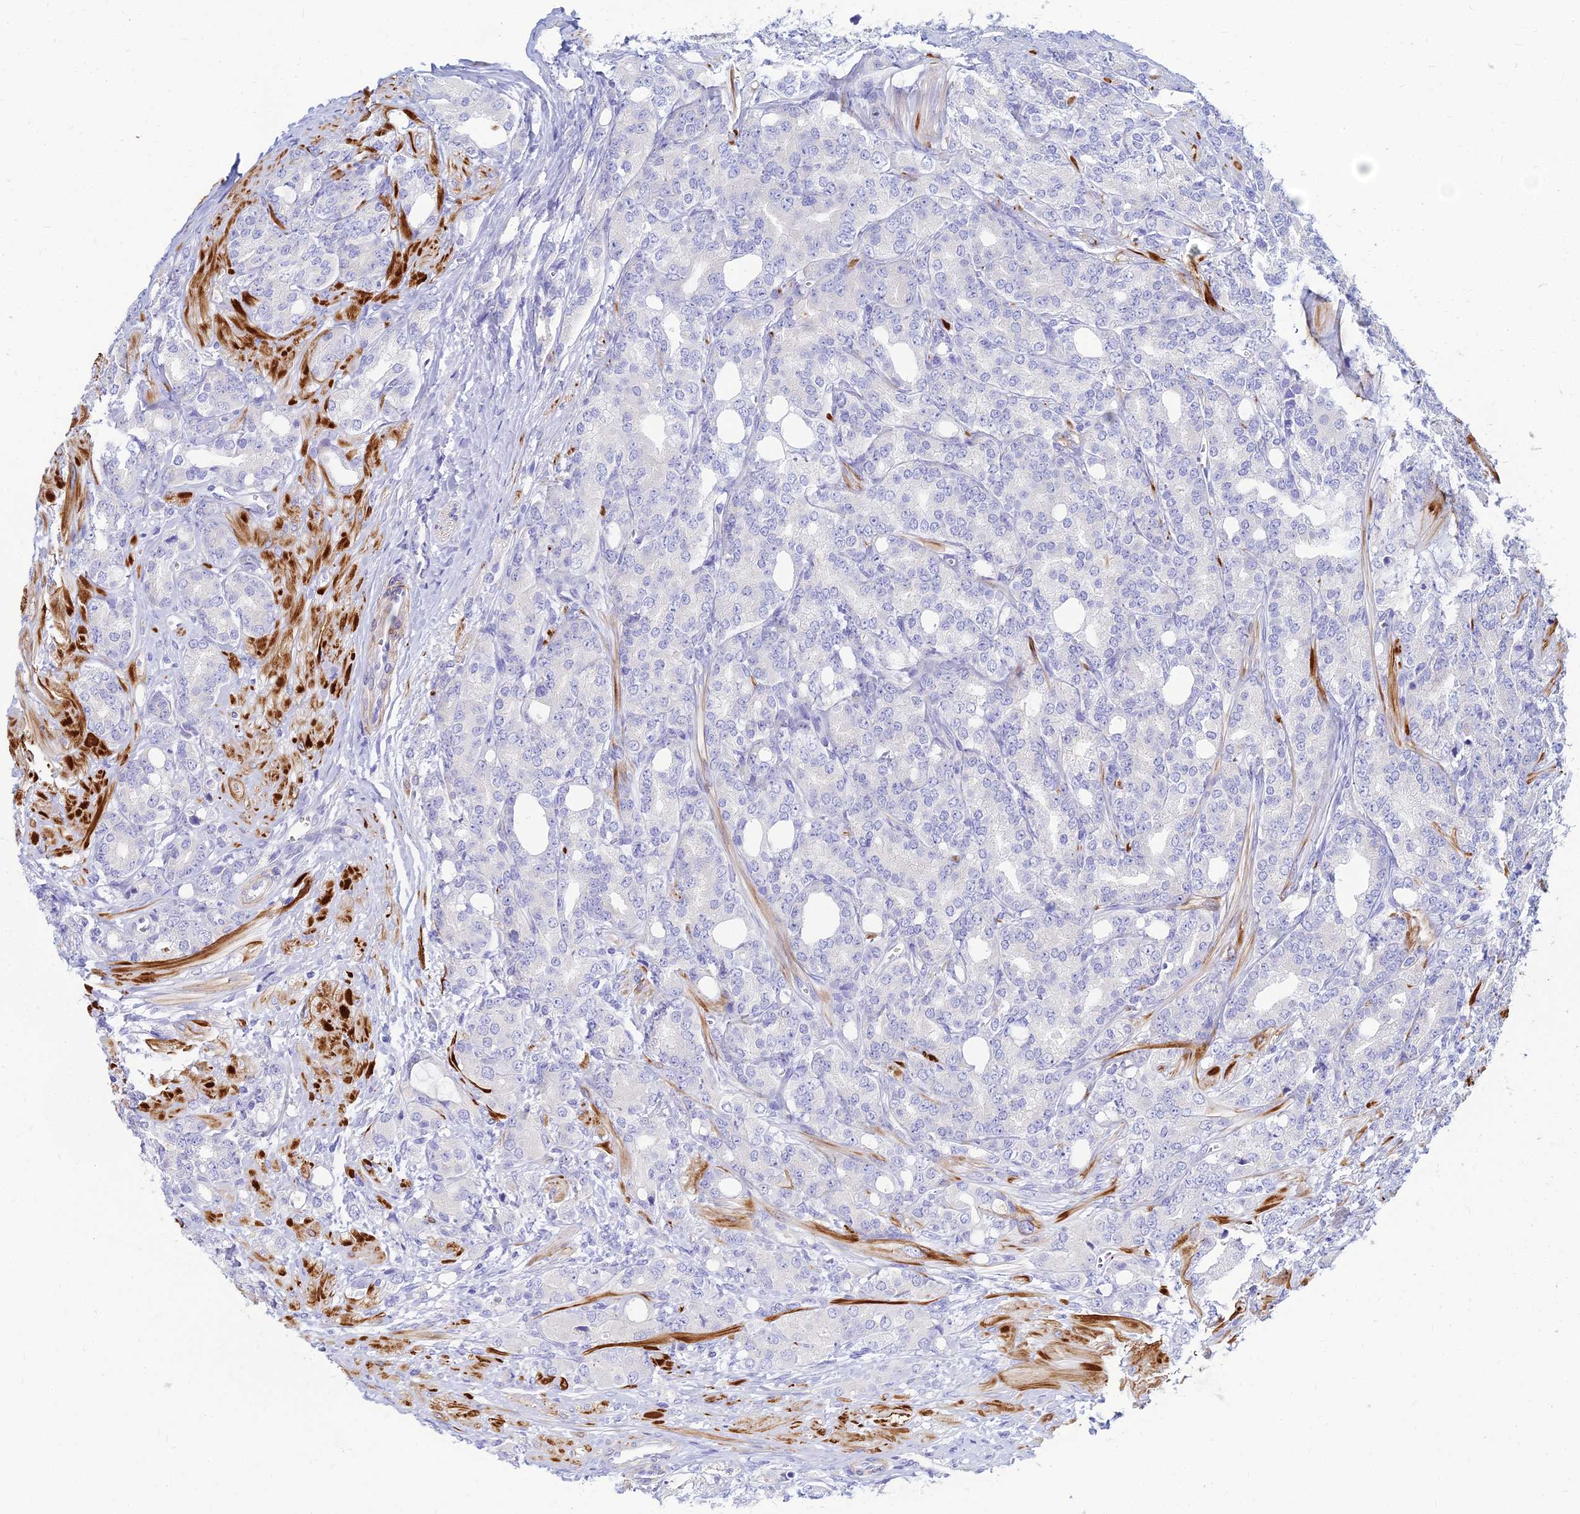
{"staining": {"intensity": "negative", "quantity": "none", "location": "none"}, "tissue": "prostate cancer", "cell_type": "Tumor cells", "image_type": "cancer", "snomed": [{"axis": "morphology", "description": "Adenocarcinoma, High grade"}, {"axis": "topography", "description": "Prostate"}], "caption": "DAB (3,3'-diaminobenzidine) immunohistochemical staining of prostate high-grade adenocarcinoma exhibits no significant staining in tumor cells. The staining is performed using DAB brown chromogen with nuclei counter-stained in using hematoxylin.", "gene": "ZNF552", "patient": {"sex": "male", "age": 62}}